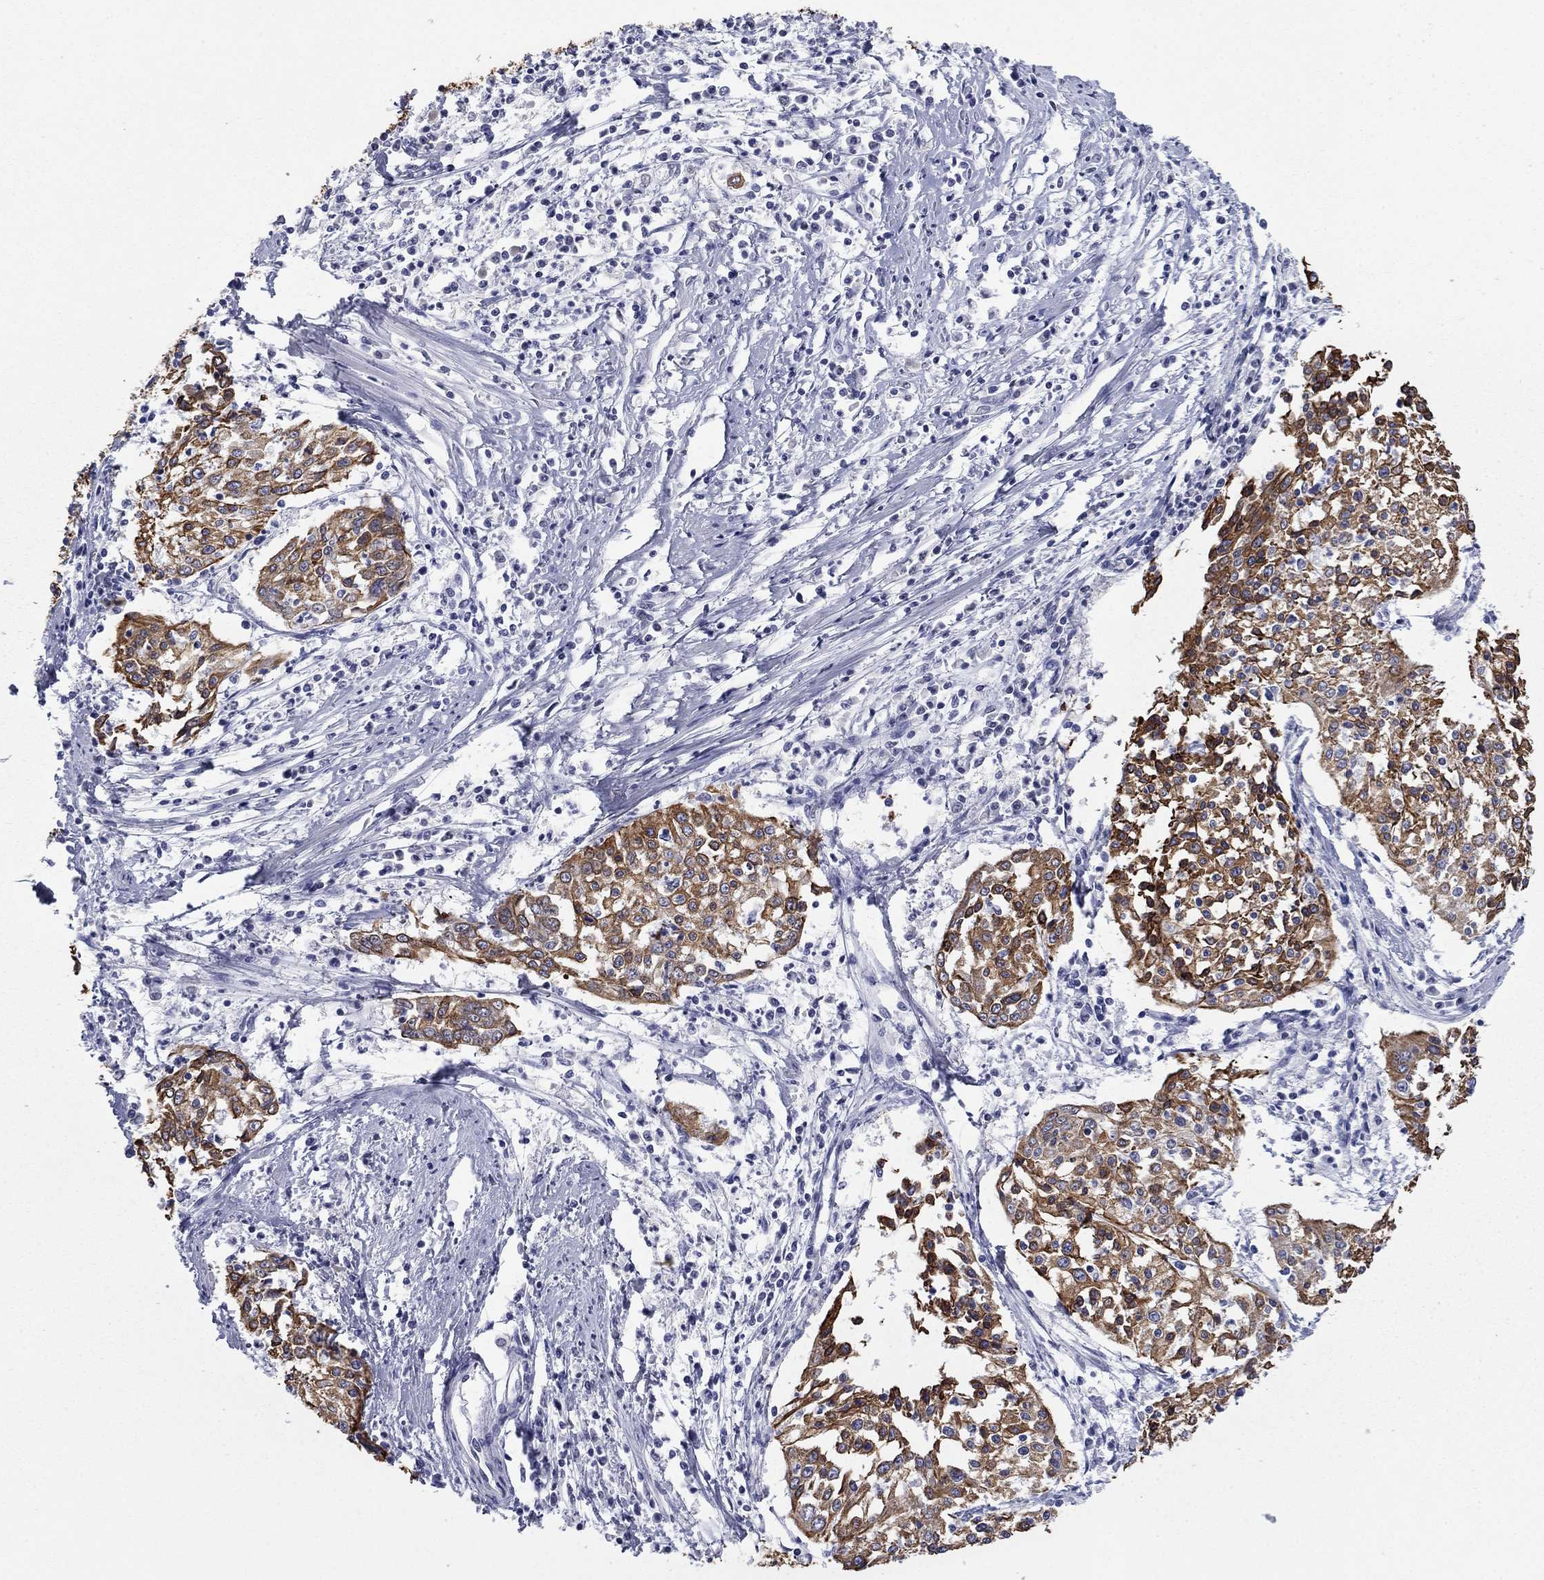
{"staining": {"intensity": "strong", "quantity": ">75%", "location": "cytoplasmic/membranous"}, "tissue": "cervical cancer", "cell_type": "Tumor cells", "image_type": "cancer", "snomed": [{"axis": "morphology", "description": "Squamous cell carcinoma, NOS"}, {"axis": "topography", "description": "Cervix"}], "caption": "This photomicrograph demonstrates cervical cancer stained with IHC to label a protein in brown. The cytoplasmic/membranous of tumor cells show strong positivity for the protein. Nuclei are counter-stained blue.", "gene": "KRT75", "patient": {"sex": "female", "age": 41}}